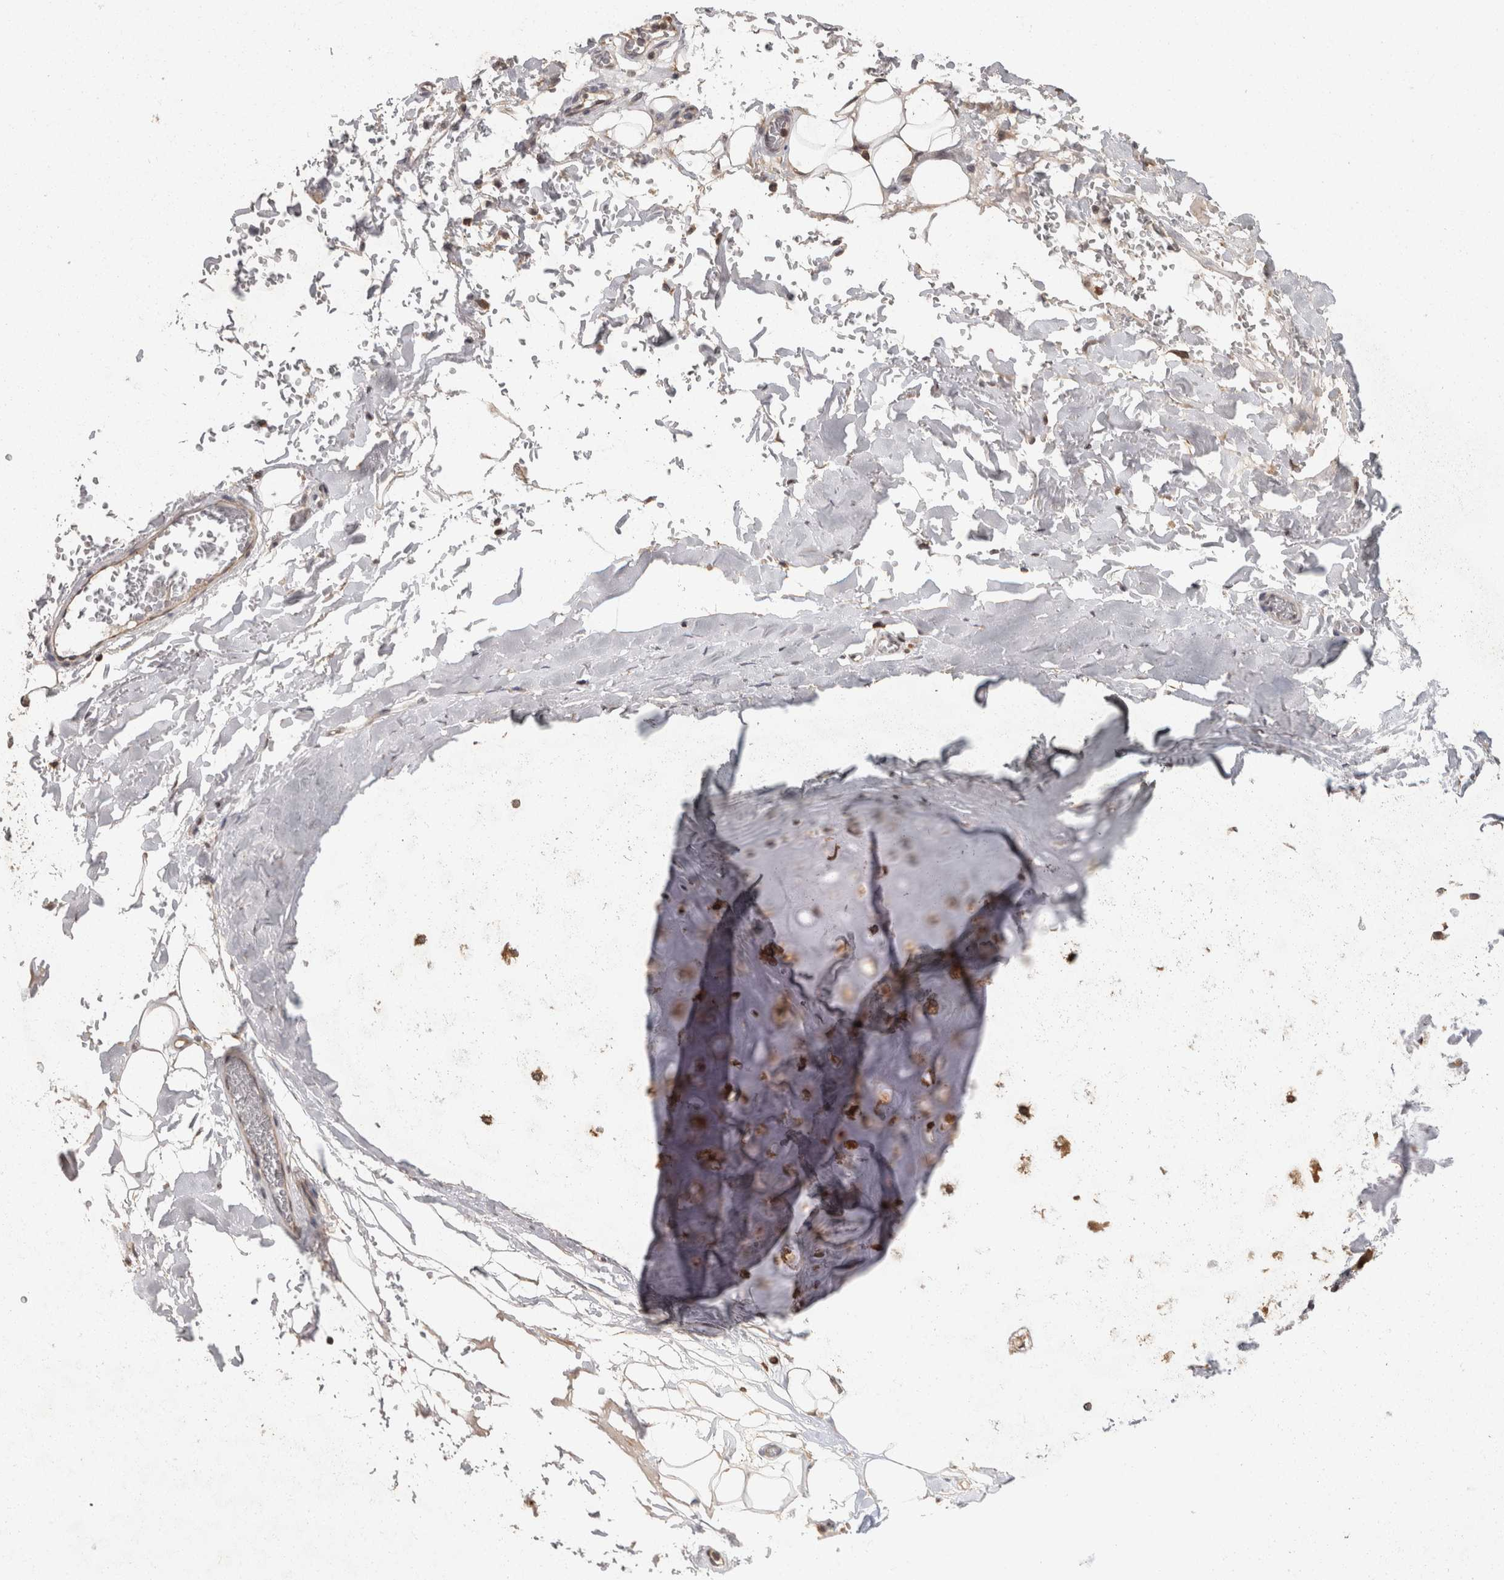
{"staining": {"intensity": "weak", "quantity": ">75%", "location": "cytoplasmic/membranous"}, "tissue": "adipose tissue", "cell_type": "Adipocytes", "image_type": "normal", "snomed": [{"axis": "morphology", "description": "Normal tissue, NOS"}, {"axis": "topography", "description": "Cartilage tissue"}], "caption": "Protein analysis of benign adipose tissue reveals weak cytoplasmic/membranous expression in about >75% of adipocytes. (brown staining indicates protein expression, while blue staining denotes nuclei).", "gene": "ACAT2", "patient": {"sex": "female", "age": 63}}